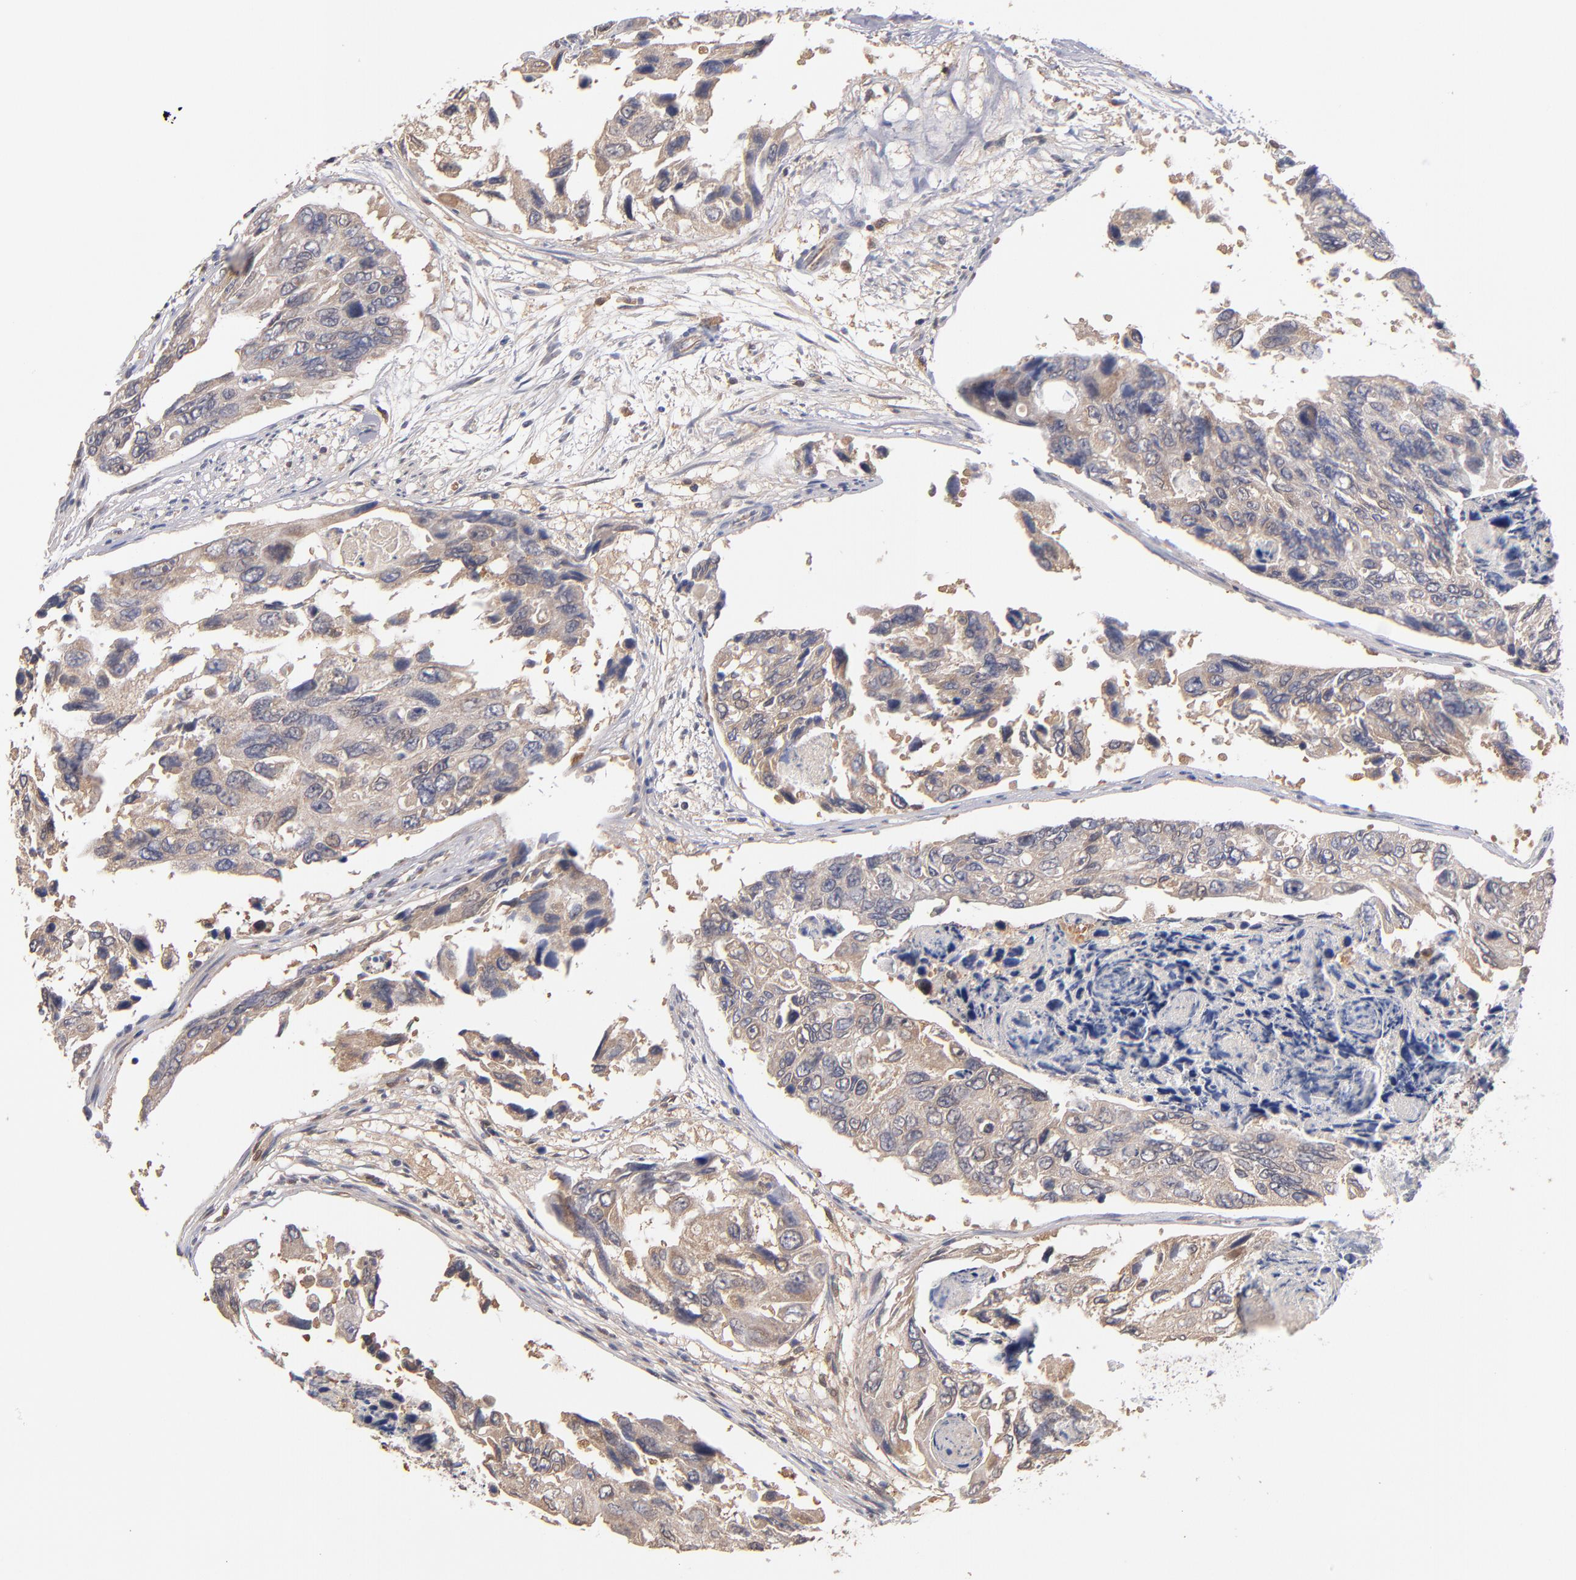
{"staining": {"intensity": "weak", "quantity": ">75%", "location": "cytoplasmic/membranous"}, "tissue": "colorectal cancer", "cell_type": "Tumor cells", "image_type": "cancer", "snomed": [{"axis": "morphology", "description": "Adenocarcinoma, NOS"}, {"axis": "topography", "description": "Colon"}], "caption": "A brown stain highlights weak cytoplasmic/membranous staining of a protein in adenocarcinoma (colorectal) tumor cells.", "gene": "GMFG", "patient": {"sex": "female", "age": 86}}